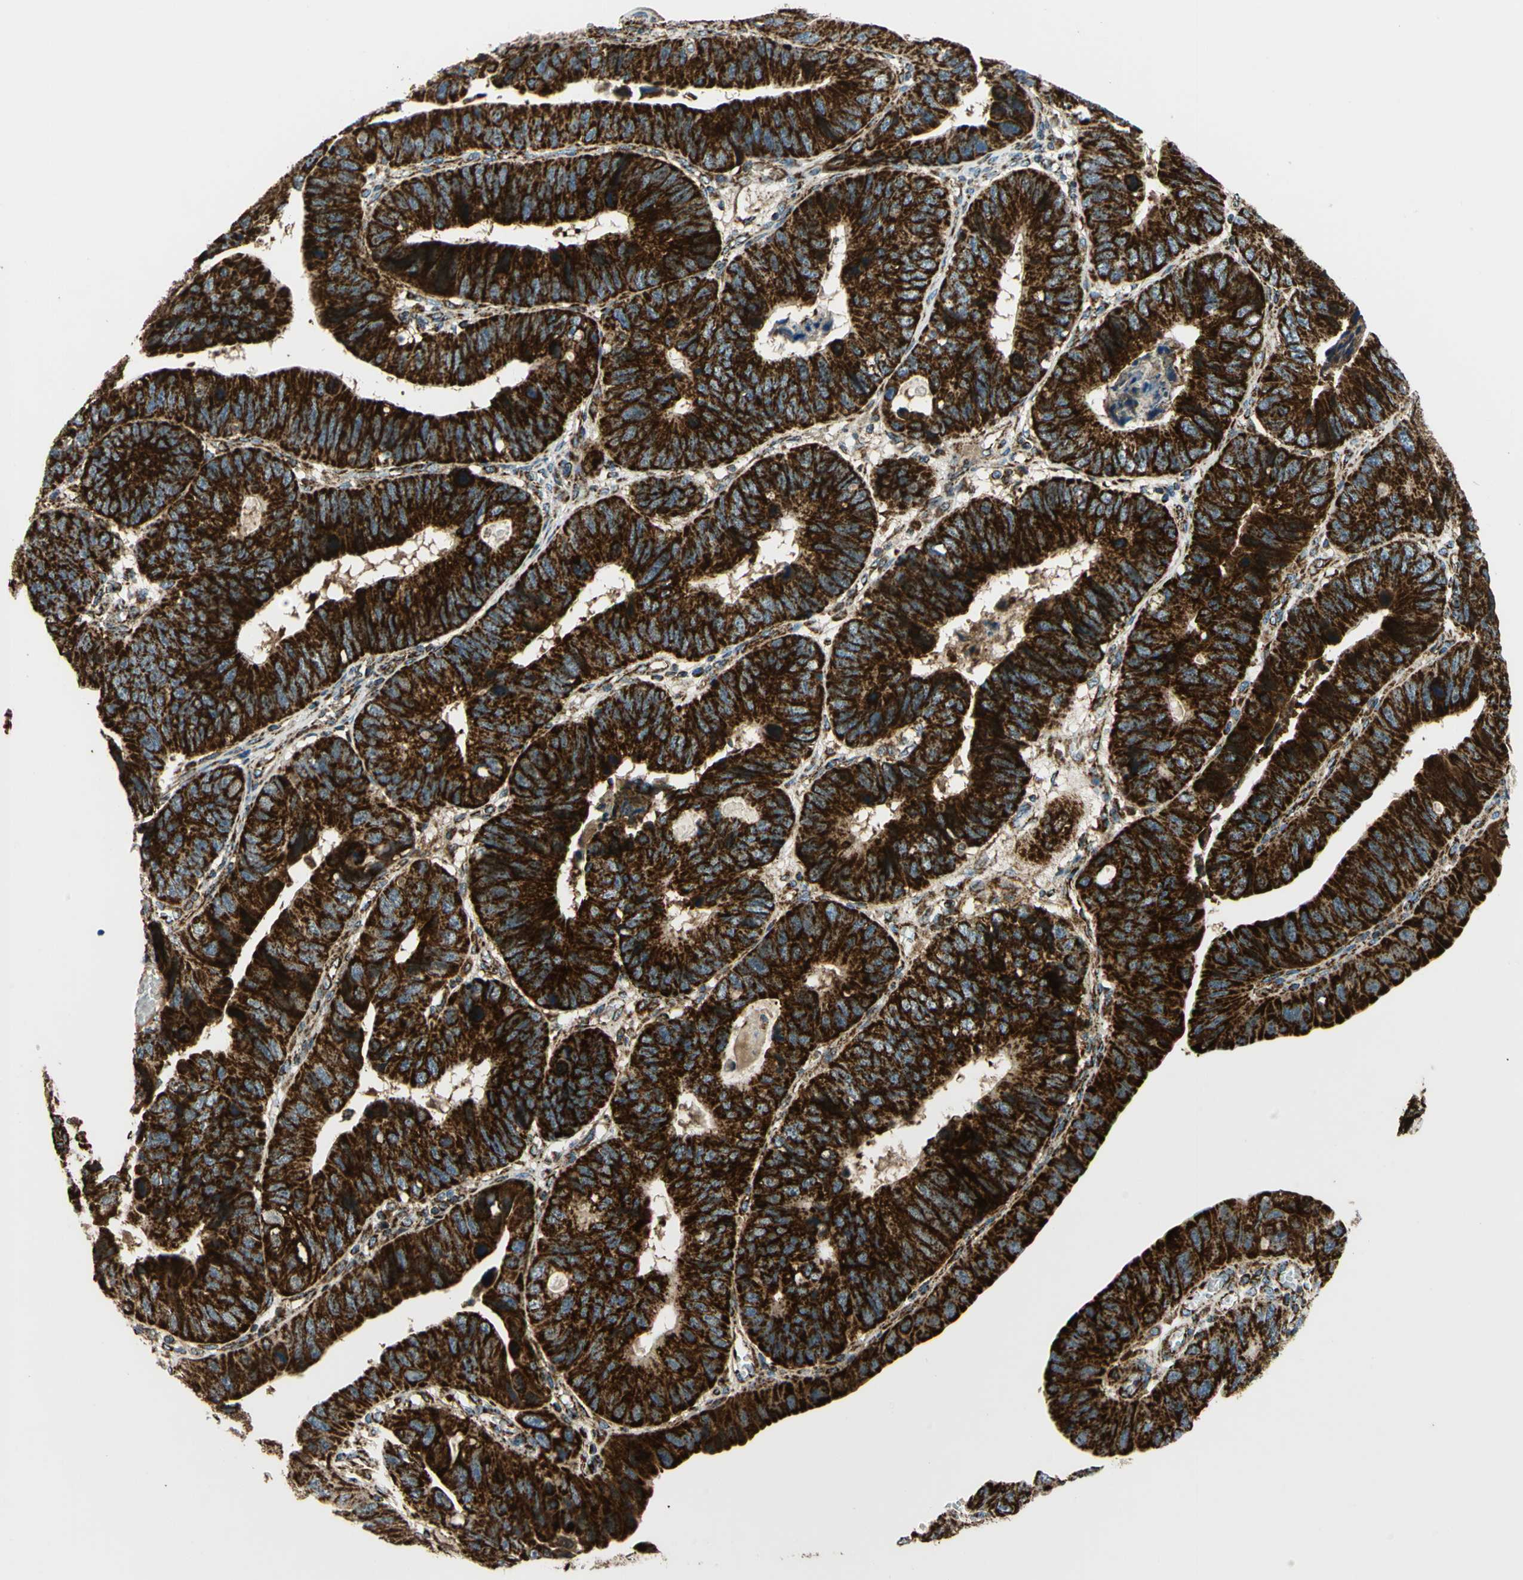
{"staining": {"intensity": "strong", "quantity": ">75%", "location": "cytoplasmic/membranous"}, "tissue": "stomach cancer", "cell_type": "Tumor cells", "image_type": "cancer", "snomed": [{"axis": "morphology", "description": "Adenocarcinoma, NOS"}, {"axis": "topography", "description": "Stomach"}], "caption": "Immunohistochemical staining of stomach cancer (adenocarcinoma) shows strong cytoplasmic/membranous protein expression in approximately >75% of tumor cells.", "gene": "MAVS", "patient": {"sex": "male", "age": 59}}